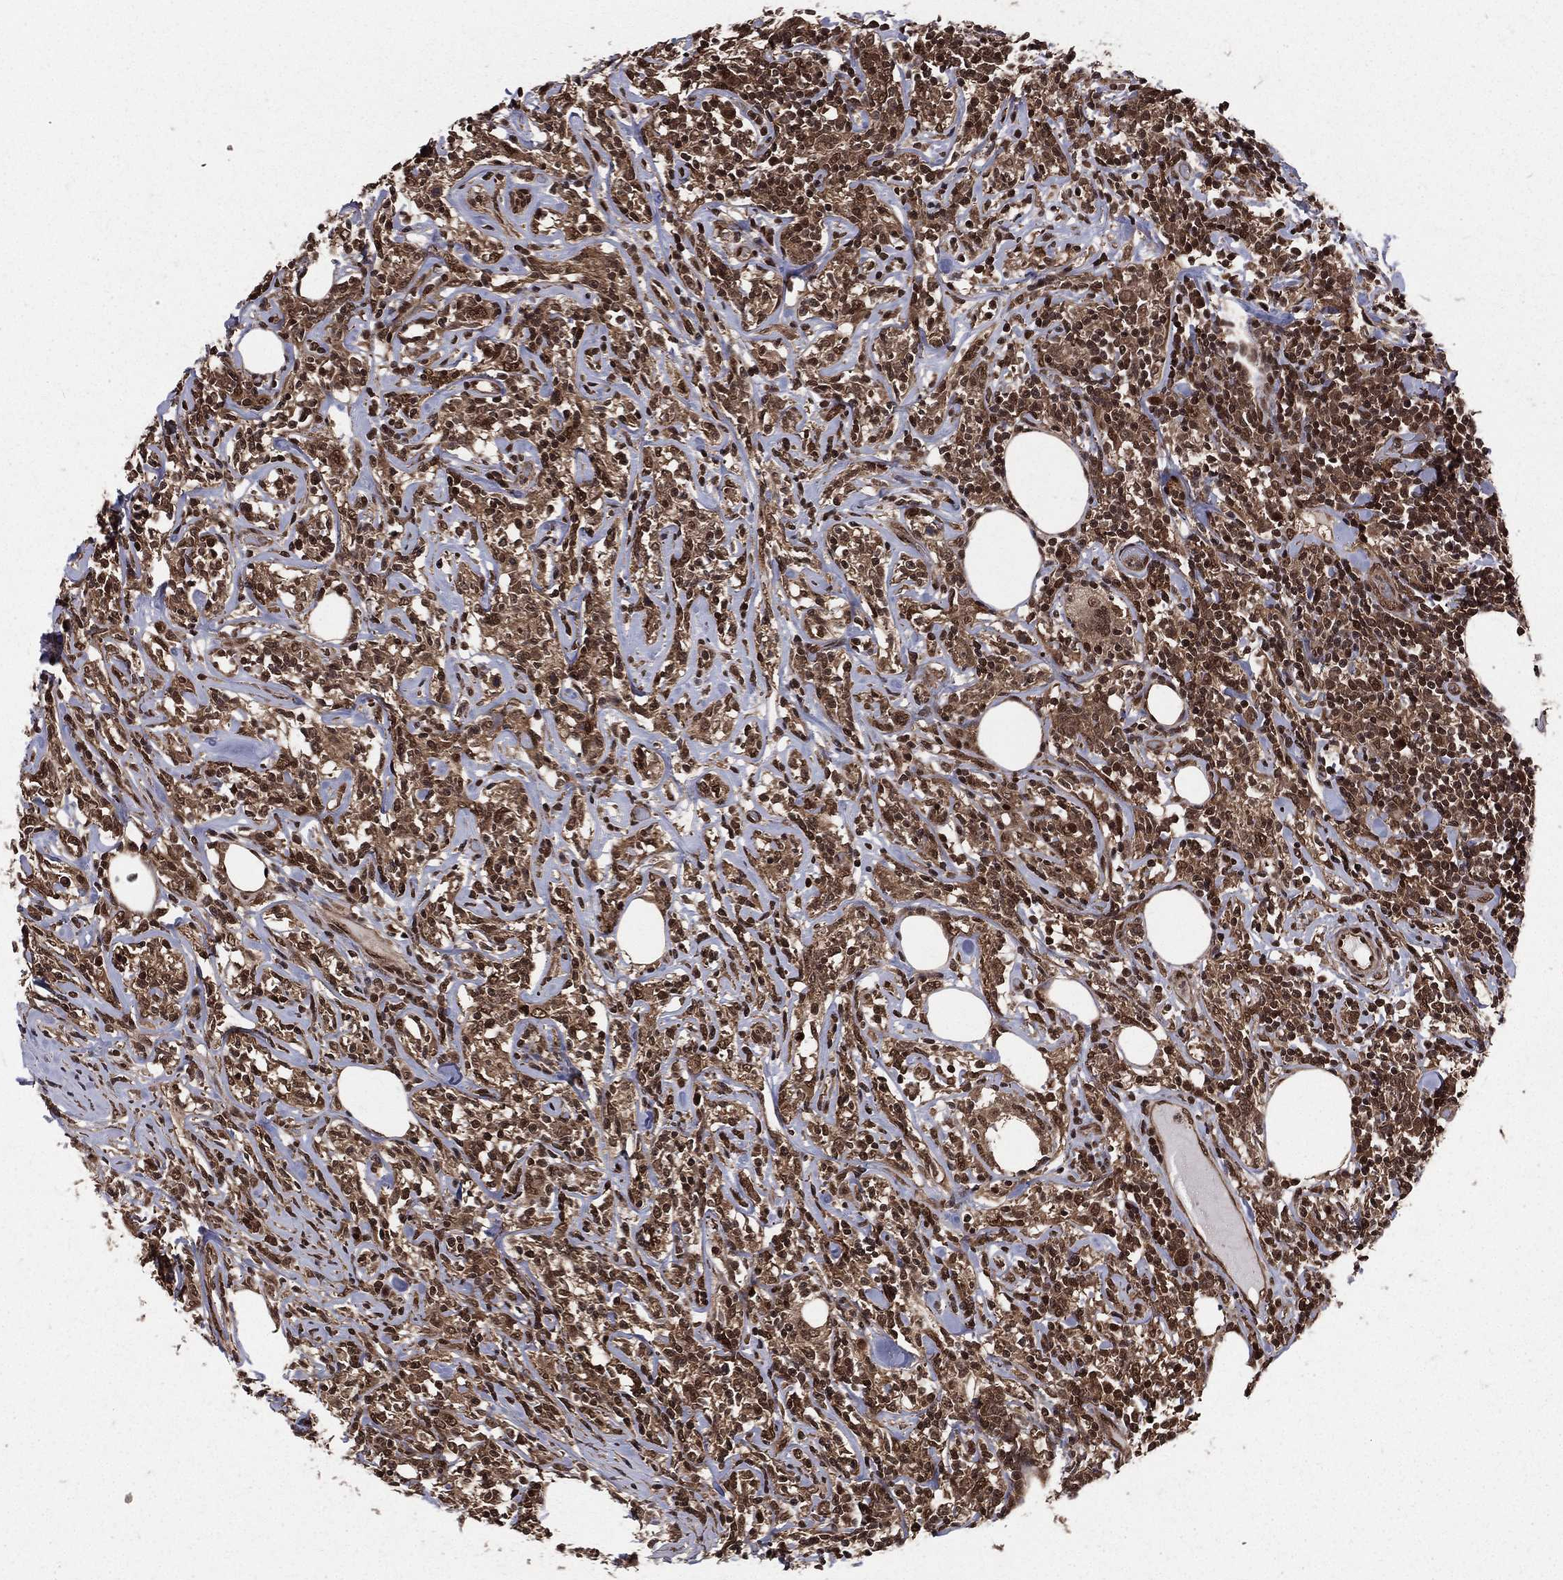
{"staining": {"intensity": "moderate", "quantity": ">75%", "location": "cytoplasmic/membranous,nuclear"}, "tissue": "lymphoma", "cell_type": "Tumor cells", "image_type": "cancer", "snomed": [{"axis": "morphology", "description": "Malignant lymphoma, non-Hodgkin's type, High grade"}, {"axis": "topography", "description": "Lymph node"}], "caption": "Moderate cytoplasmic/membranous and nuclear protein staining is appreciated in approximately >75% of tumor cells in lymphoma. The staining was performed using DAB, with brown indicating positive protein expression. Nuclei are stained blue with hematoxylin.", "gene": "COPS4", "patient": {"sex": "female", "age": 84}}